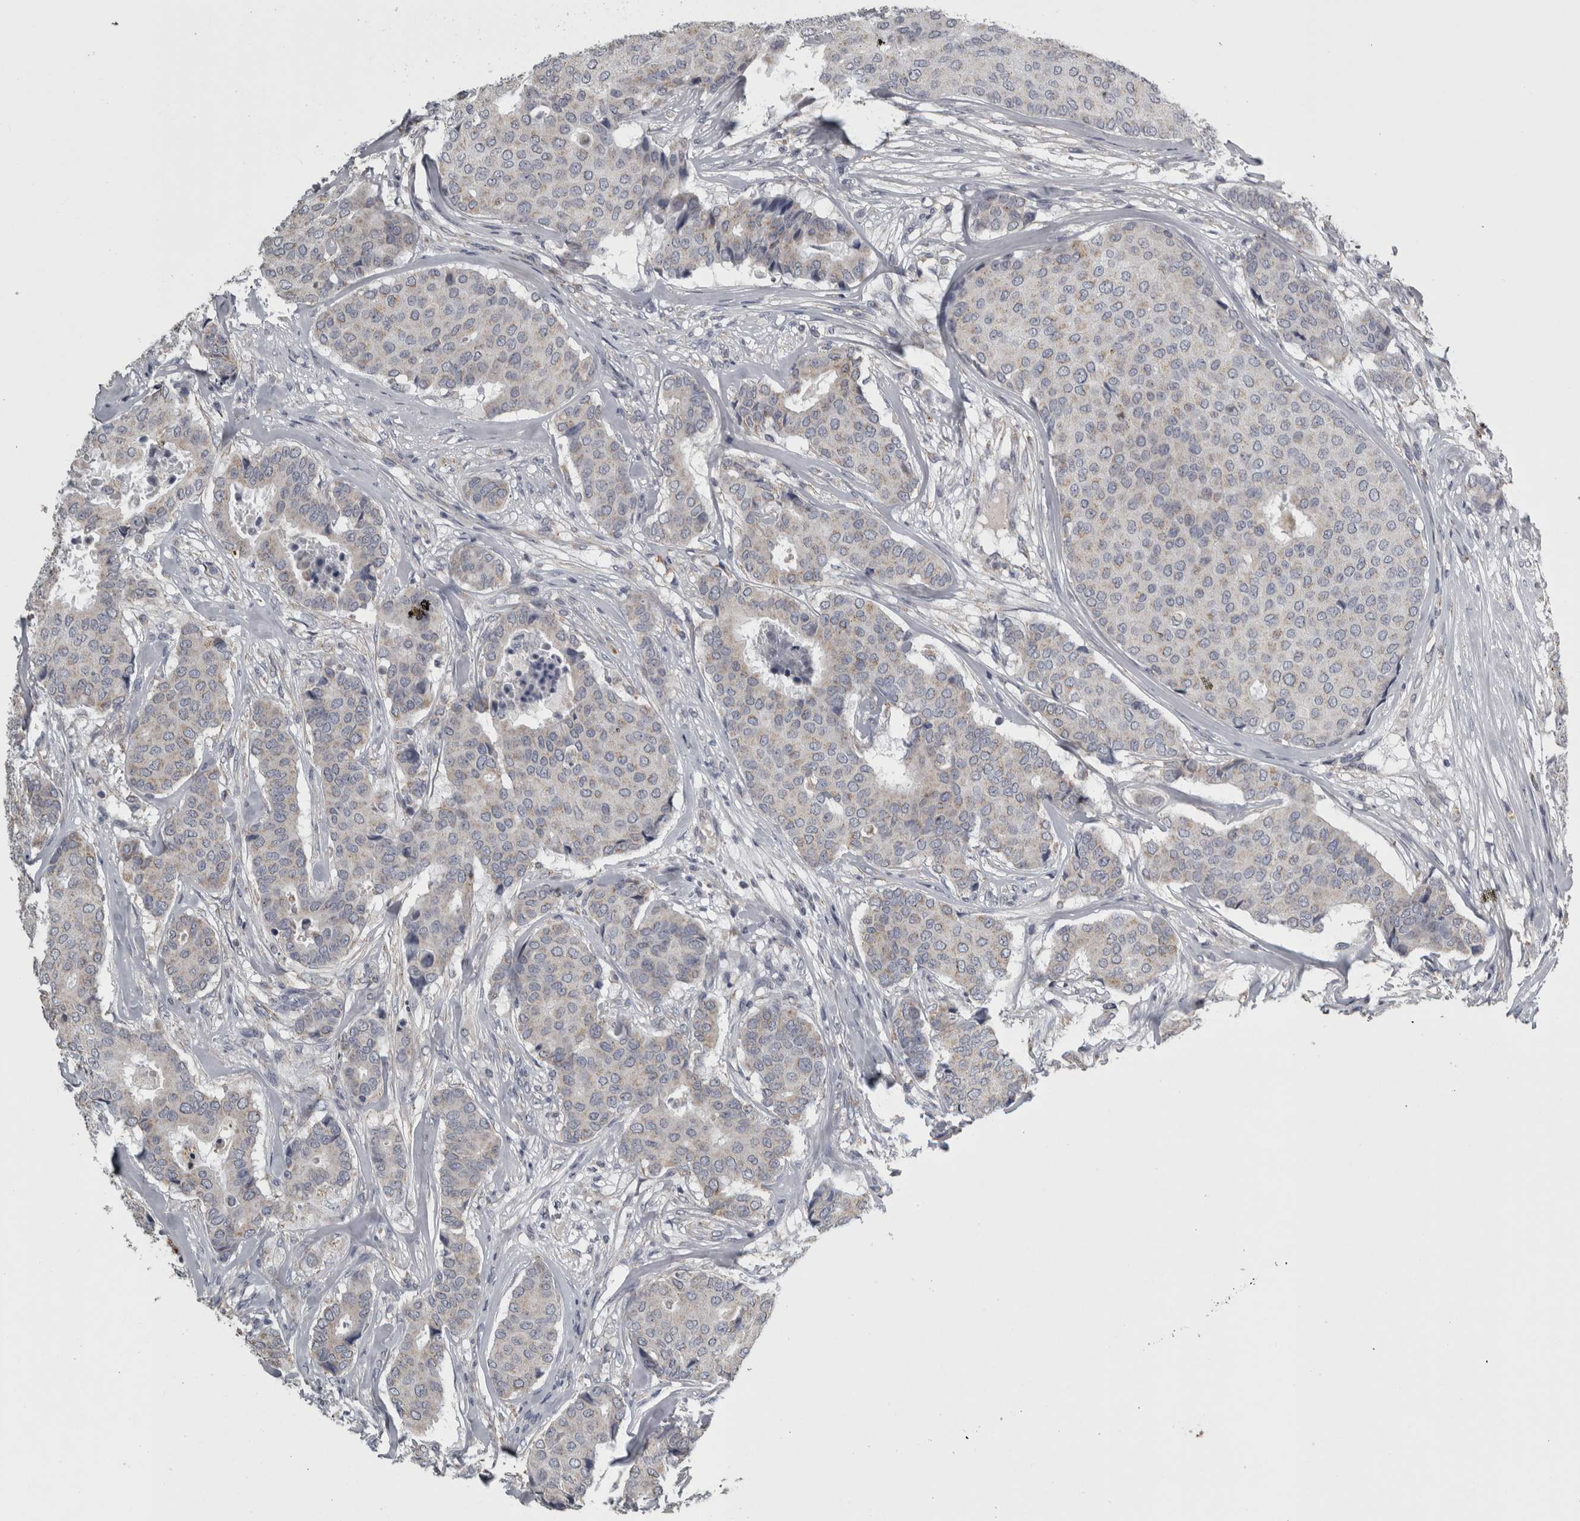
{"staining": {"intensity": "negative", "quantity": "none", "location": "none"}, "tissue": "breast cancer", "cell_type": "Tumor cells", "image_type": "cancer", "snomed": [{"axis": "morphology", "description": "Duct carcinoma"}, {"axis": "topography", "description": "Breast"}], "caption": "The histopathology image displays no significant positivity in tumor cells of breast cancer.", "gene": "FRK", "patient": {"sex": "female", "age": 75}}